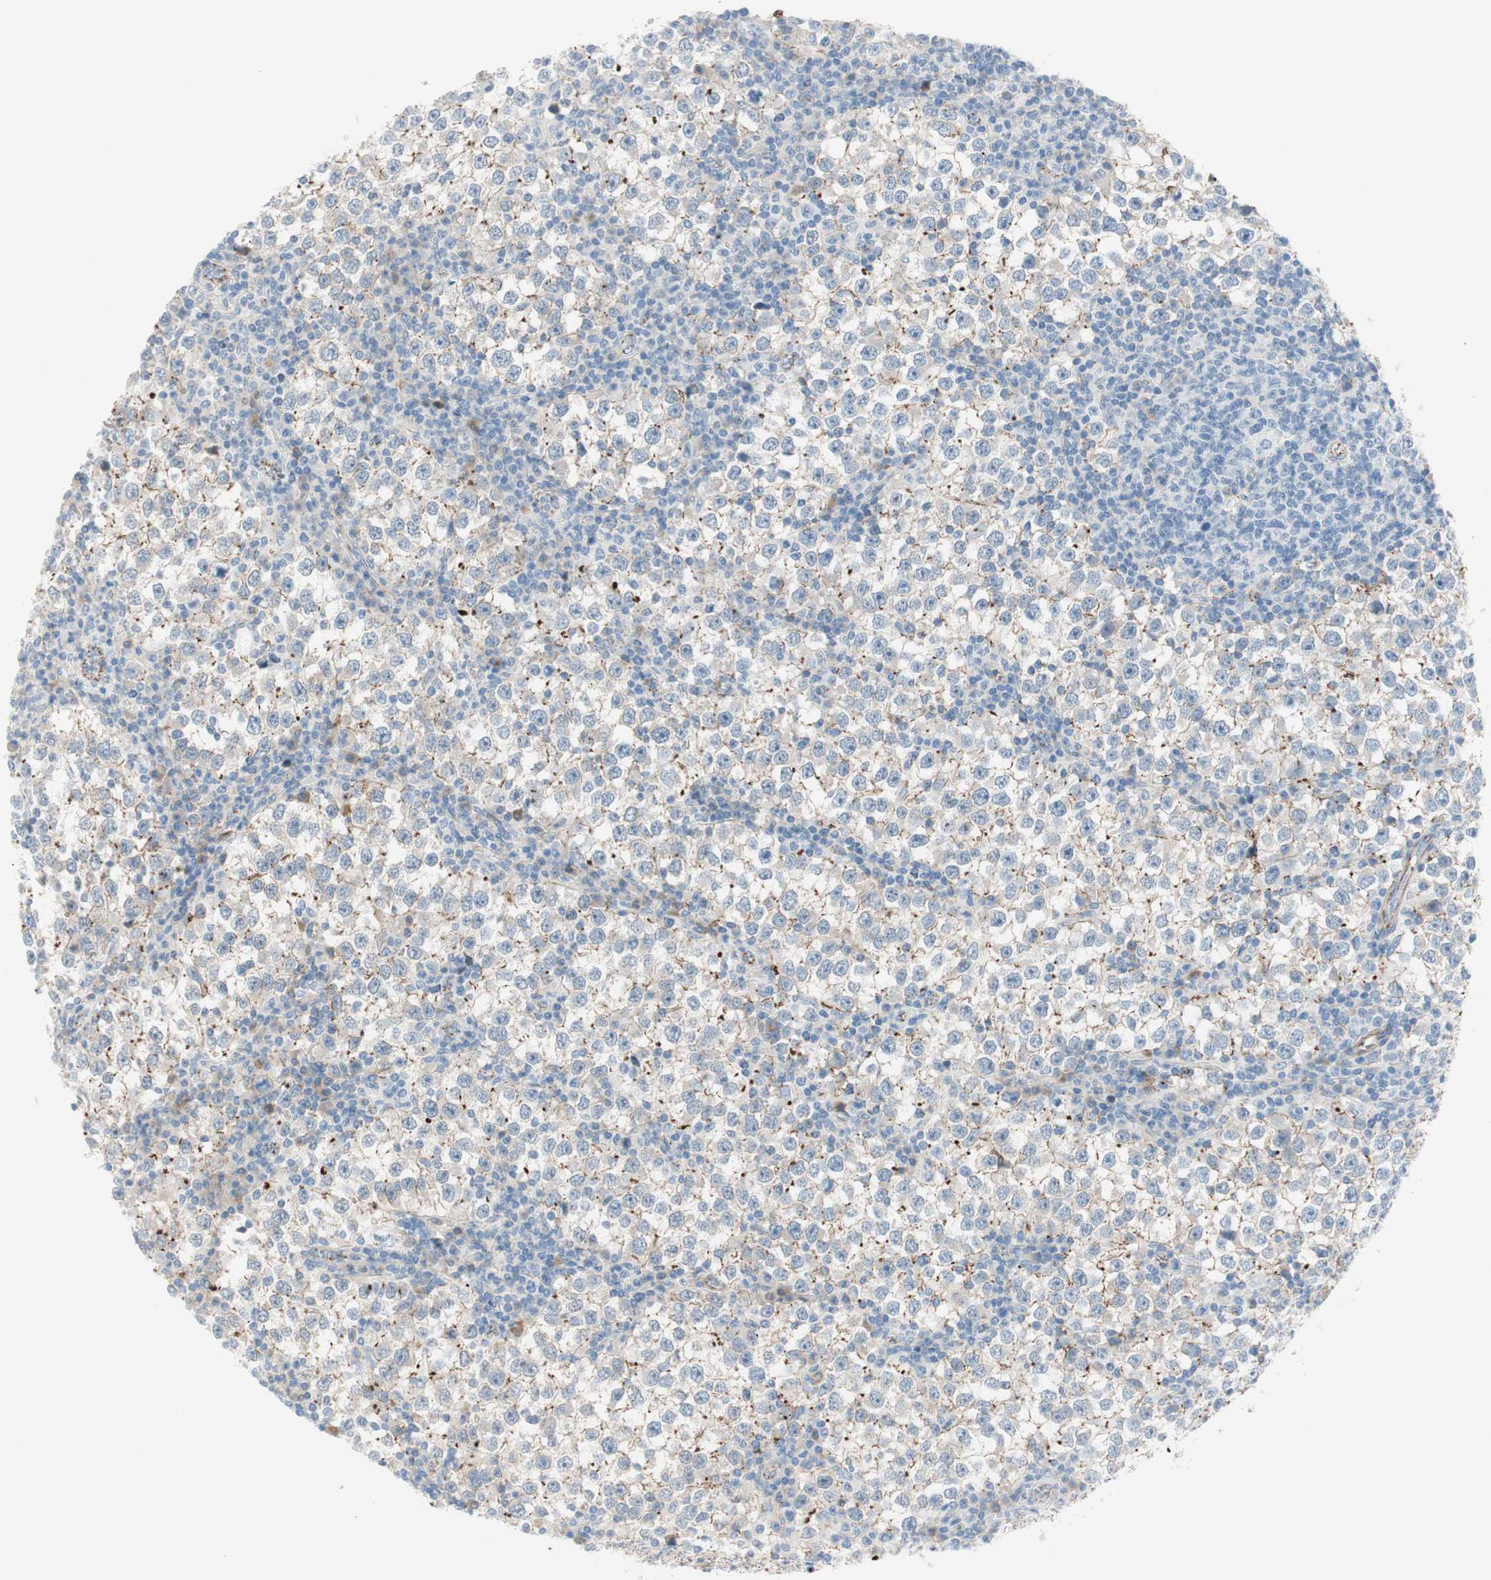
{"staining": {"intensity": "moderate", "quantity": "<25%", "location": "cytoplasmic/membranous"}, "tissue": "testis cancer", "cell_type": "Tumor cells", "image_type": "cancer", "snomed": [{"axis": "morphology", "description": "Seminoma, NOS"}, {"axis": "topography", "description": "Testis"}], "caption": "Protein staining of testis cancer (seminoma) tissue shows moderate cytoplasmic/membranous positivity in about <25% of tumor cells. (Brightfield microscopy of DAB IHC at high magnification).", "gene": "TJP1", "patient": {"sex": "male", "age": 65}}